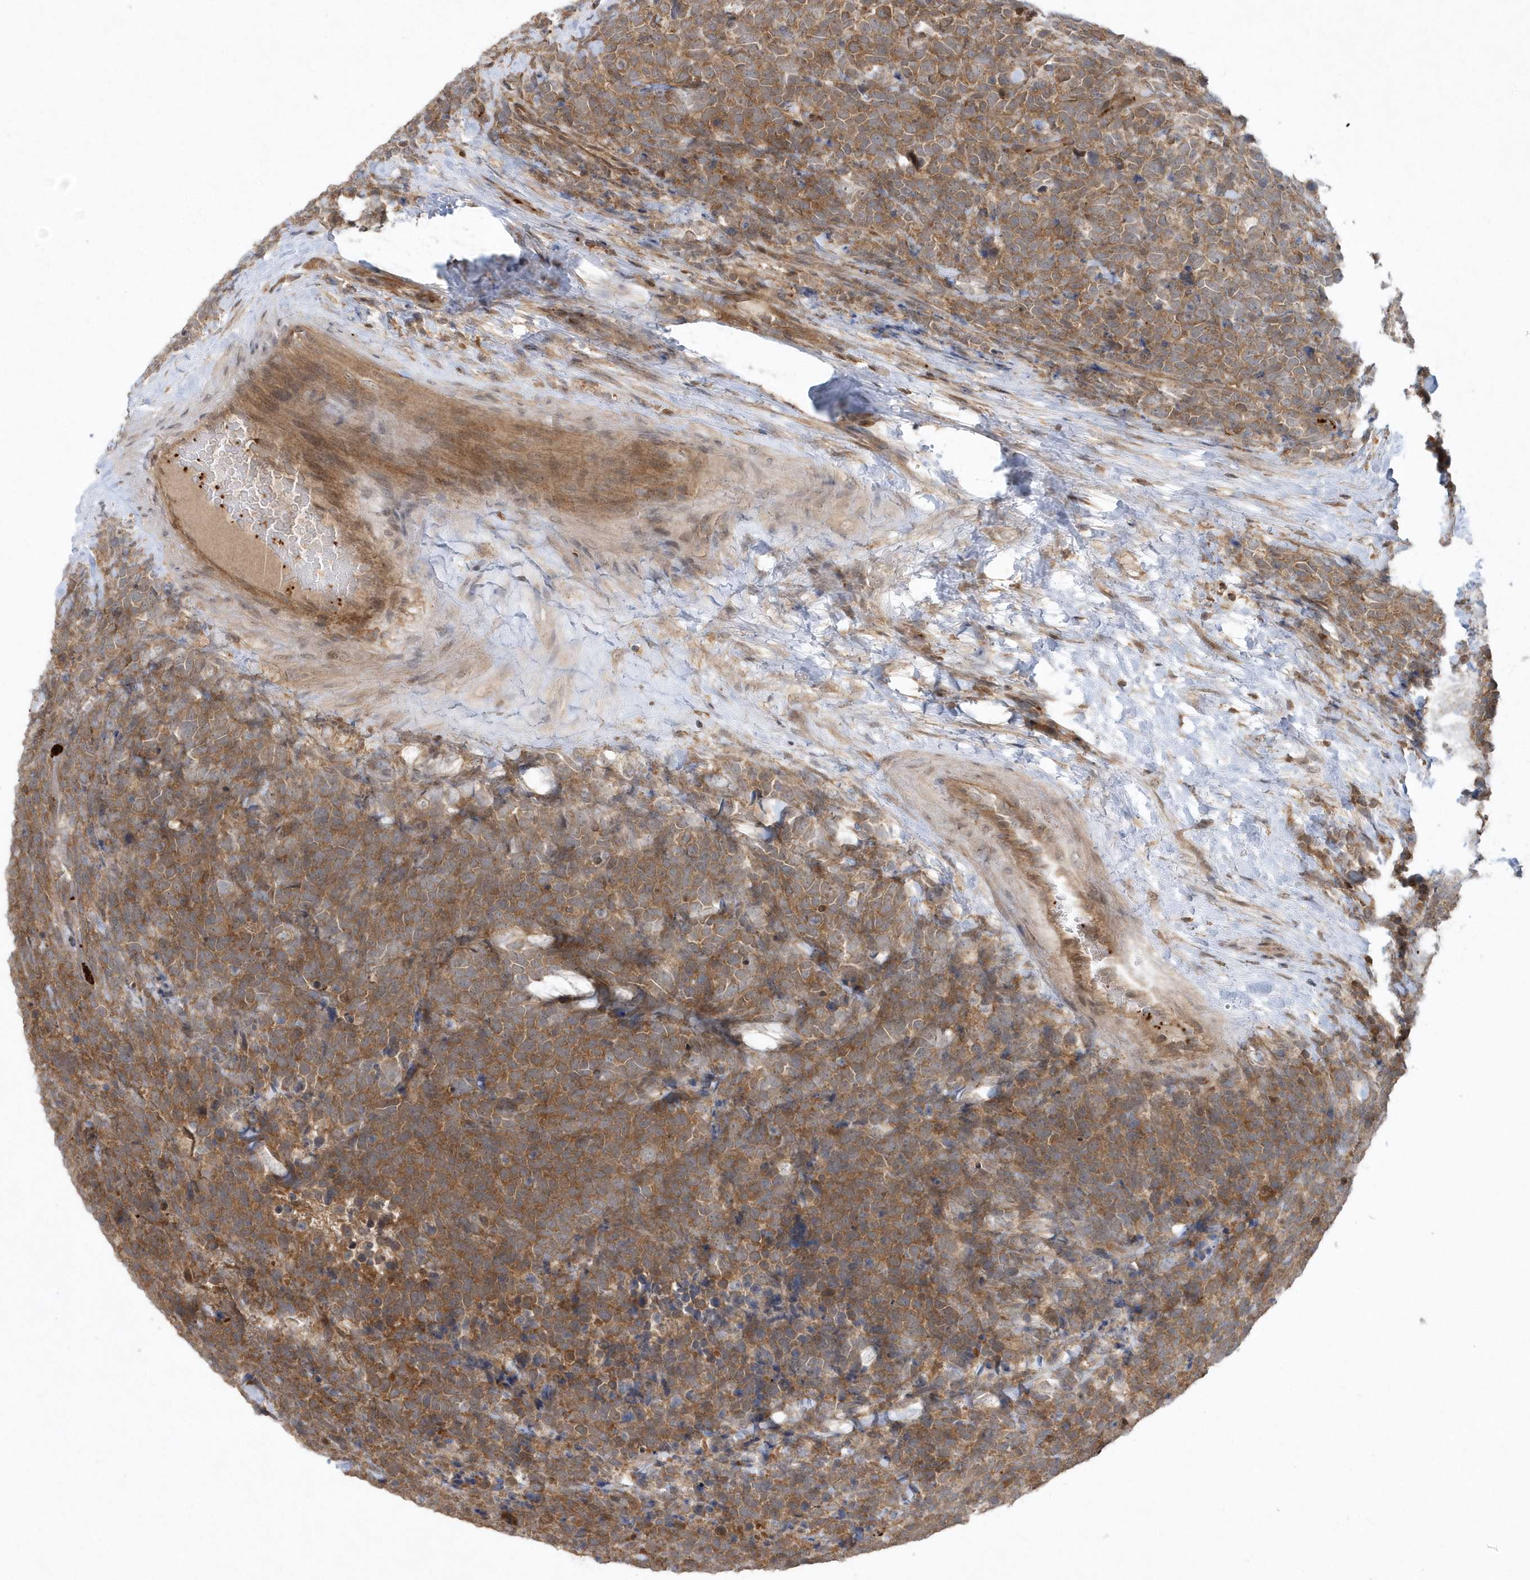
{"staining": {"intensity": "moderate", "quantity": ">75%", "location": "cytoplasmic/membranous"}, "tissue": "urothelial cancer", "cell_type": "Tumor cells", "image_type": "cancer", "snomed": [{"axis": "morphology", "description": "Urothelial carcinoma, High grade"}, {"axis": "topography", "description": "Urinary bladder"}], "caption": "Urothelial cancer stained for a protein (brown) exhibits moderate cytoplasmic/membranous positive positivity in about >75% of tumor cells.", "gene": "ACYP1", "patient": {"sex": "female", "age": 82}}